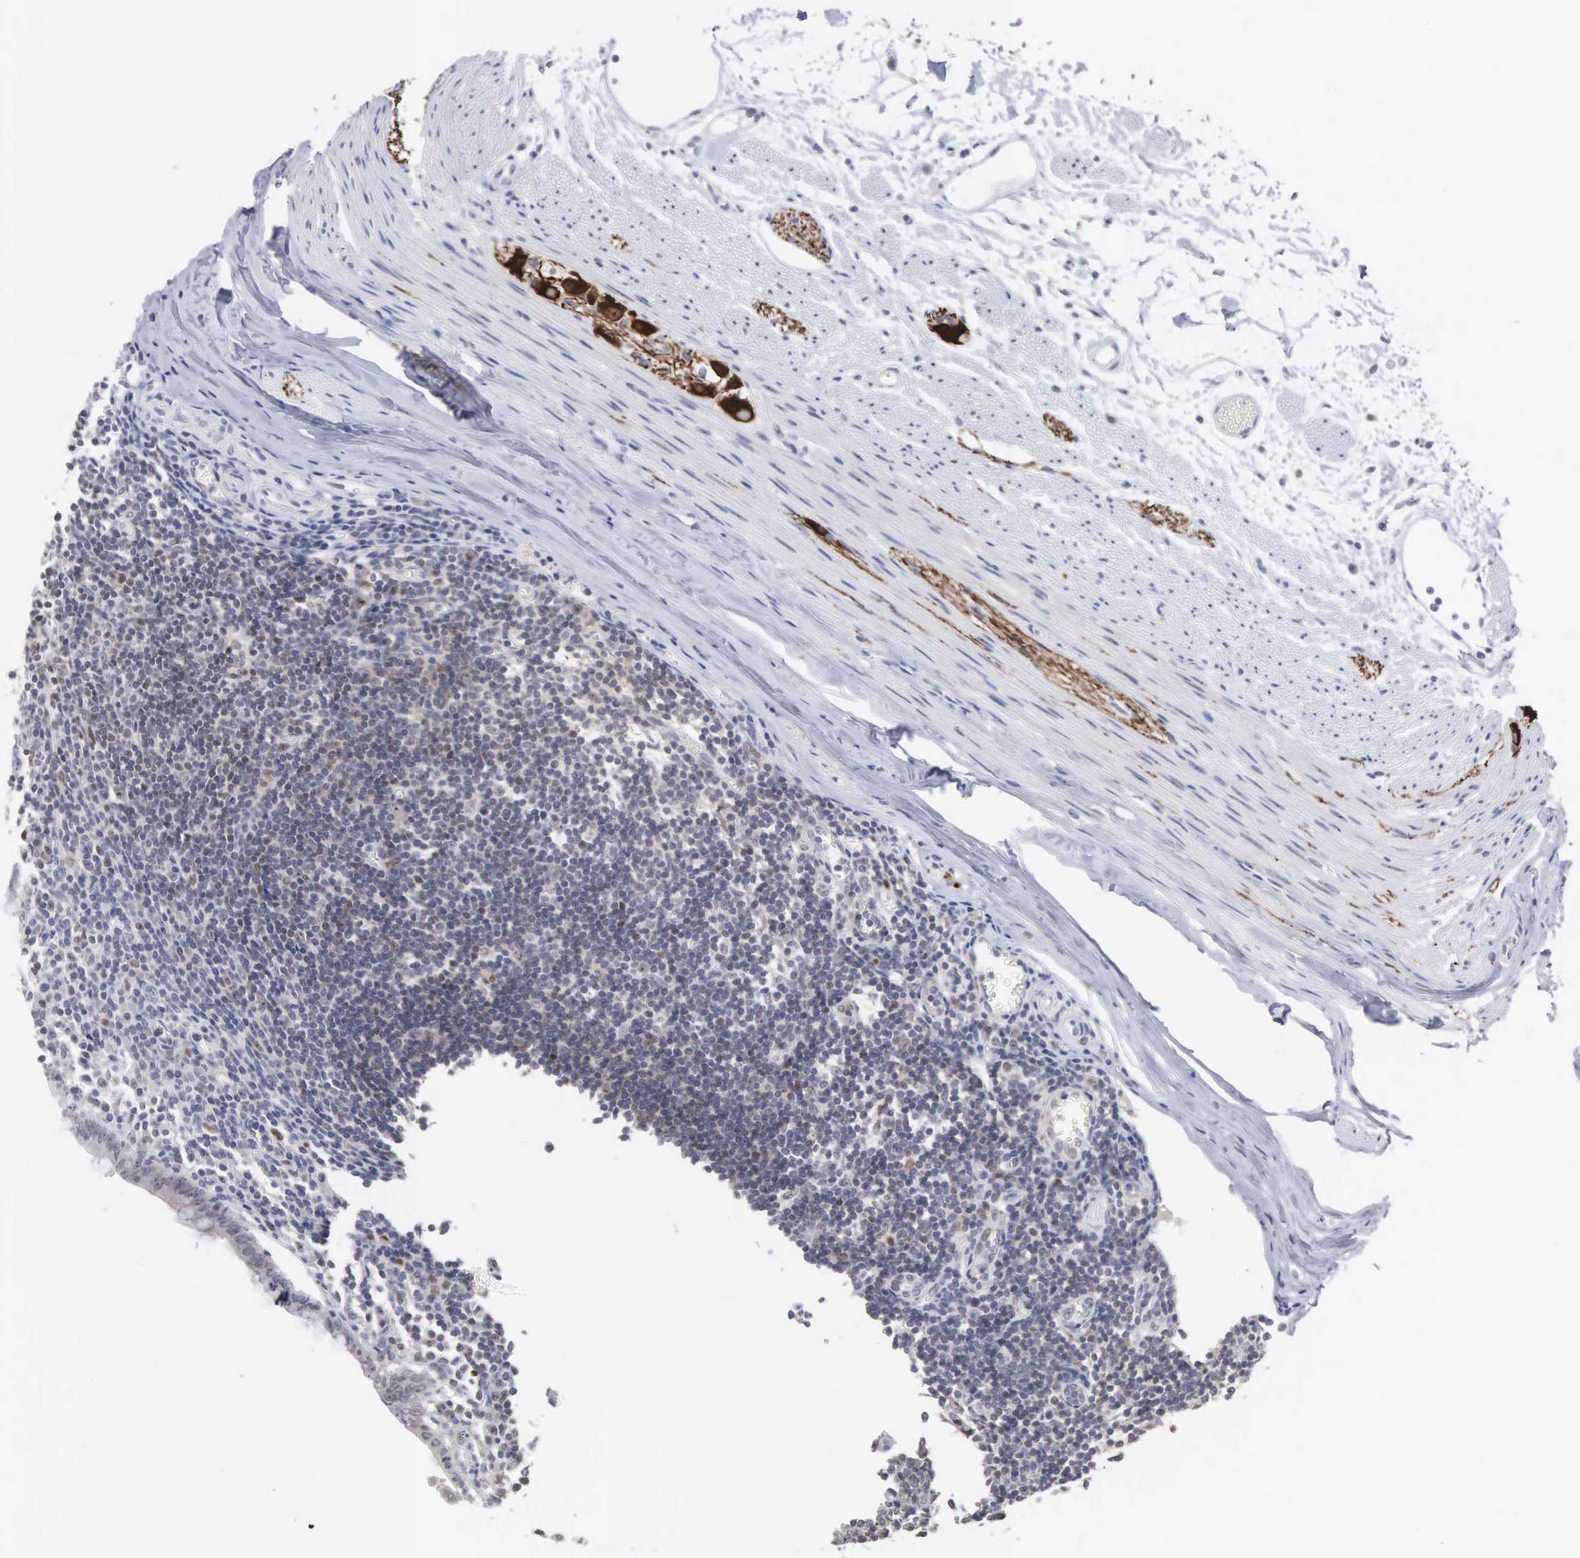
{"staining": {"intensity": "moderate", "quantity": "<25%", "location": "cytoplasmic/membranous,nuclear"}, "tissue": "appendix", "cell_type": "Glandular cells", "image_type": "normal", "snomed": [{"axis": "morphology", "description": "Normal tissue, NOS"}, {"axis": "topography", "description": "Appendix"}], "caption": "Immunohistochemical staining of benign human appendix exhibits <25% levels of moderate cytoplasmic/membranous,nuclear protein positivity in approximately <25% of glandular cells.", "gene": "ACOT4", "patient": {"sex": "female", "age": 19}}